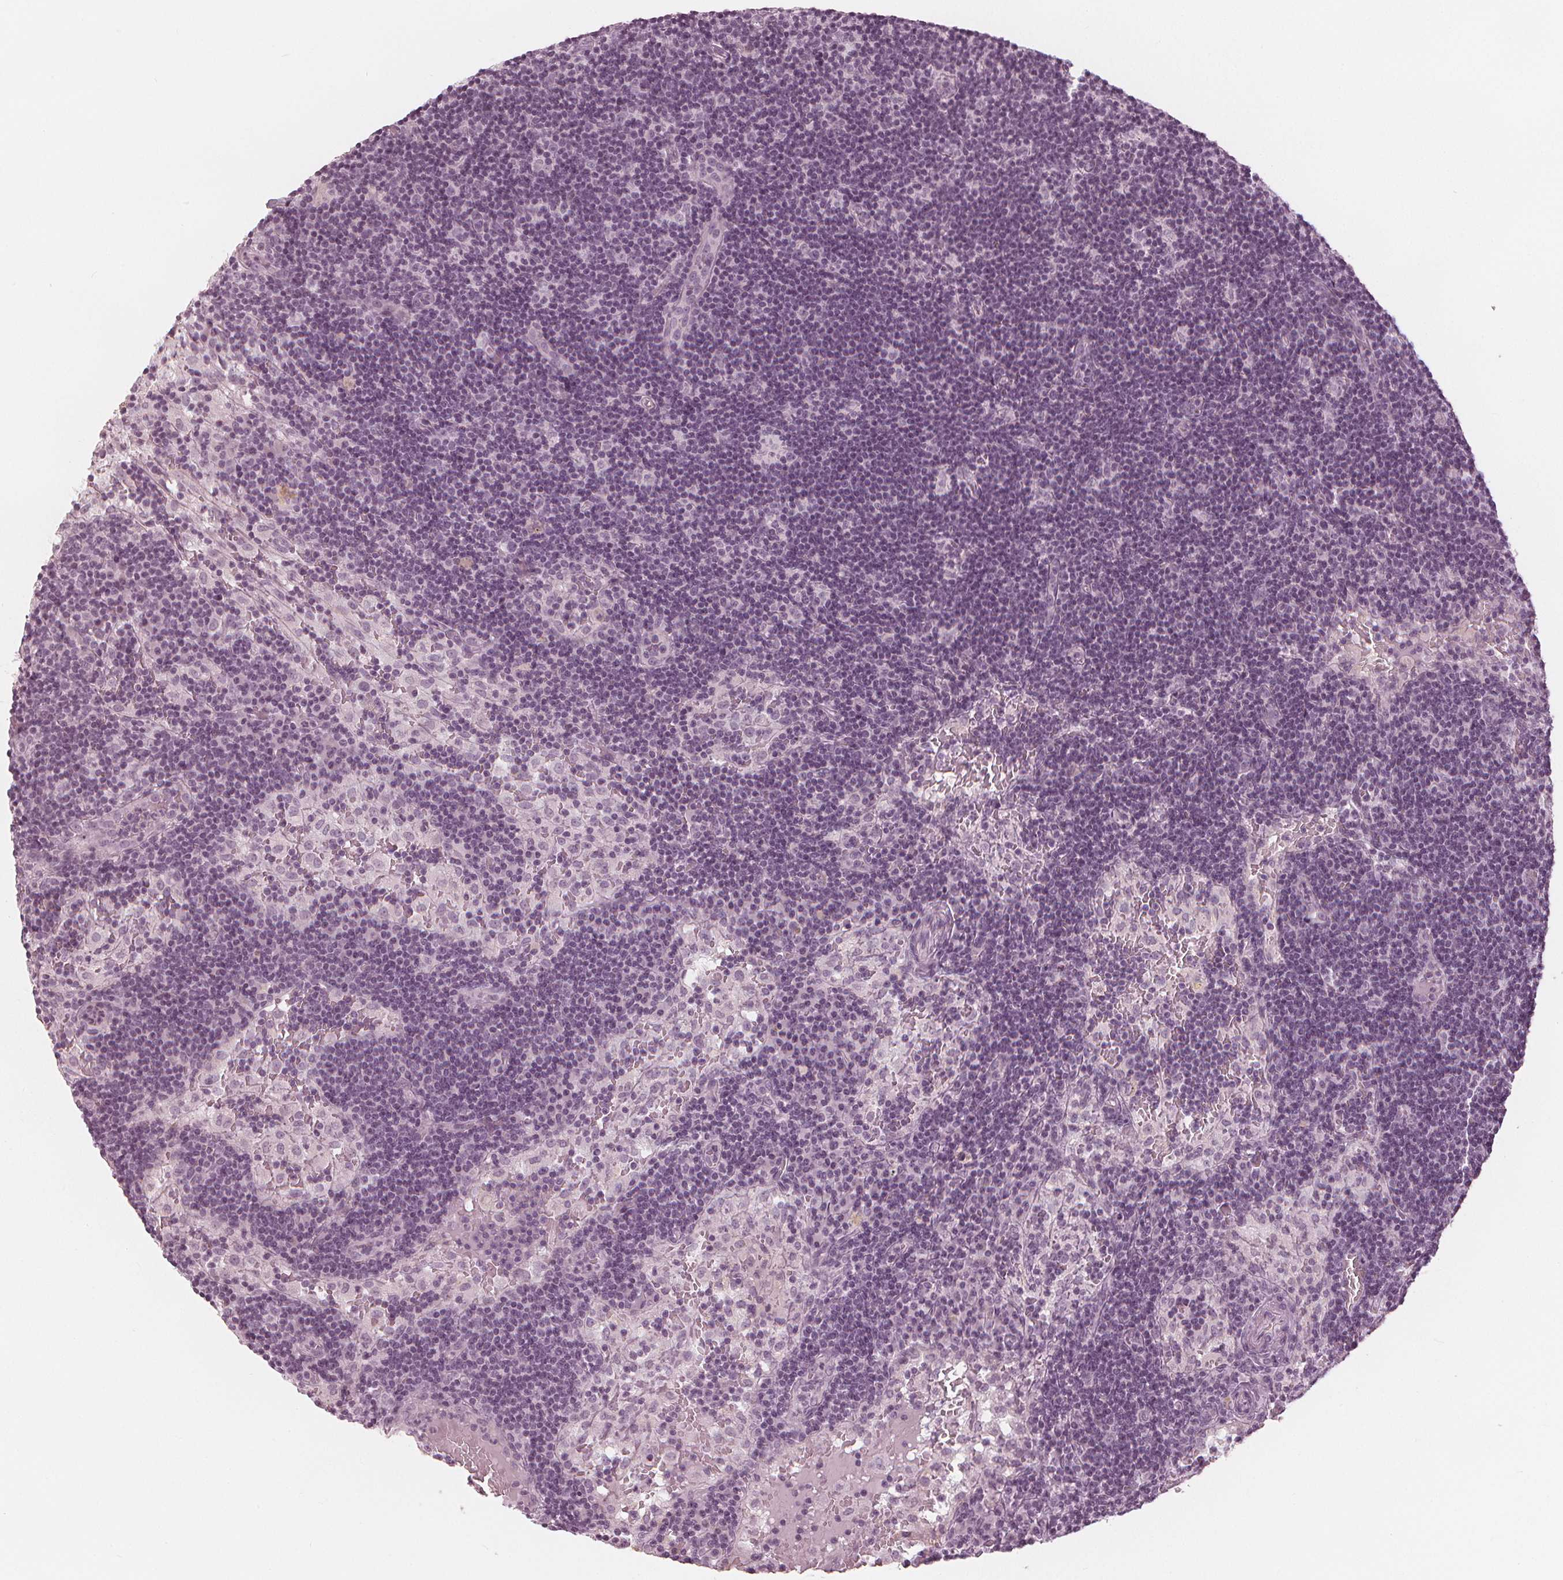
{"staining": {"intensity": "negative", "quantity": "none", "location": "none"}, "tissue": "lymph node", "cell_type": "Germinal center cells", "image_type": "normal", "snomed": [{"axis": "morphology", "description": "Normal tissue, NOS"}, {"axis": "topography", "description": "Lymph node"}], "caption": "High magnification brightfield microscopy of benign lymph node stained with DAB (3,3'-diaminobenzidine) (brown) and counterstained with hematoxylin (blue): germinal center cells show no significant staining.", "gene": "PAEP", "patient": {"sex": "male", "age": 62}}